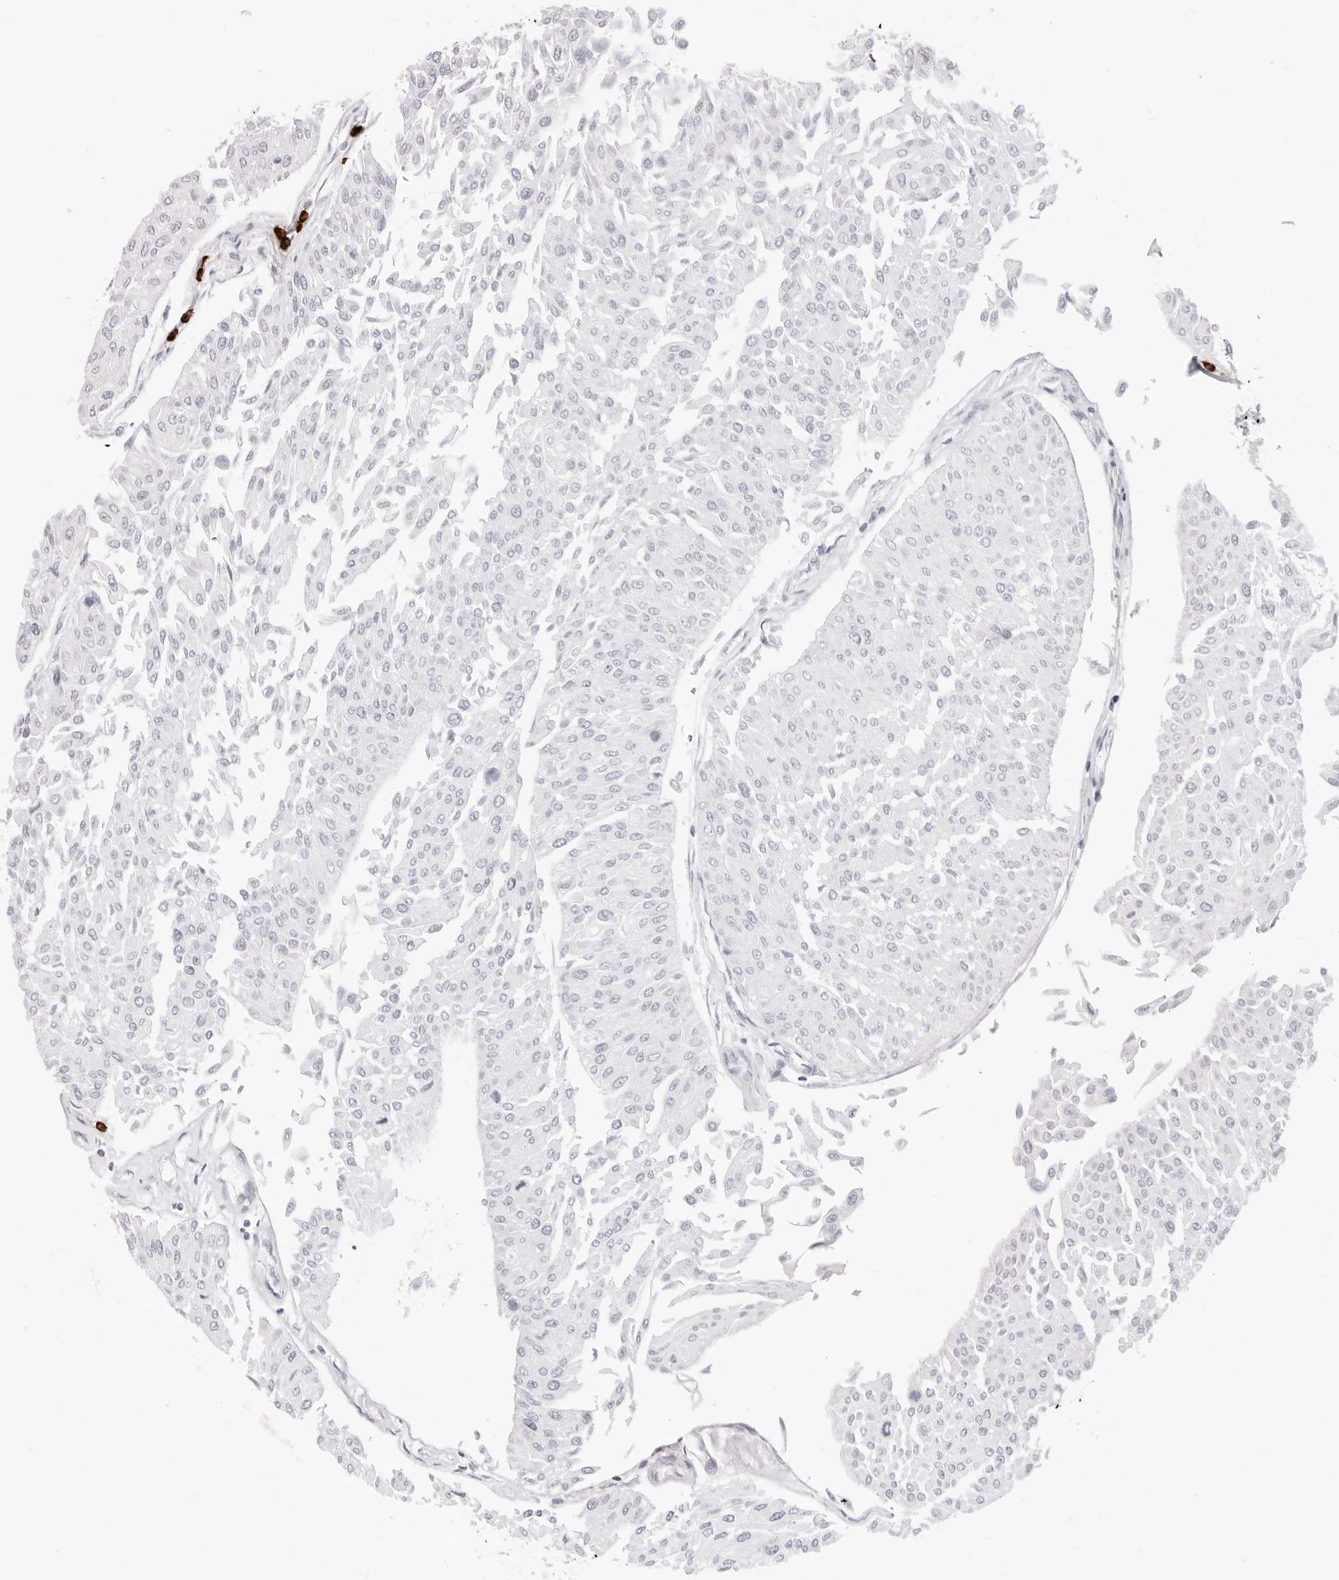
{"staining": {"intensity": "negative", "quantity": "none", "location": "none"}, "tissue": "urothelial cancer", "cell_type": "Tumor cells", "image_type": "cancer", "snomed": [{"axis": "morphology", "description": "Urothelial carcinoma, Low grade"}, {"axis": "topography", "description": "Urinary bladder"}], "caption": "Tumor cells show no significant protein positivity in low-grade urothelial carcinoma.", "gene": "CAMP", "patient": {"sex": "male", "age": 67}}